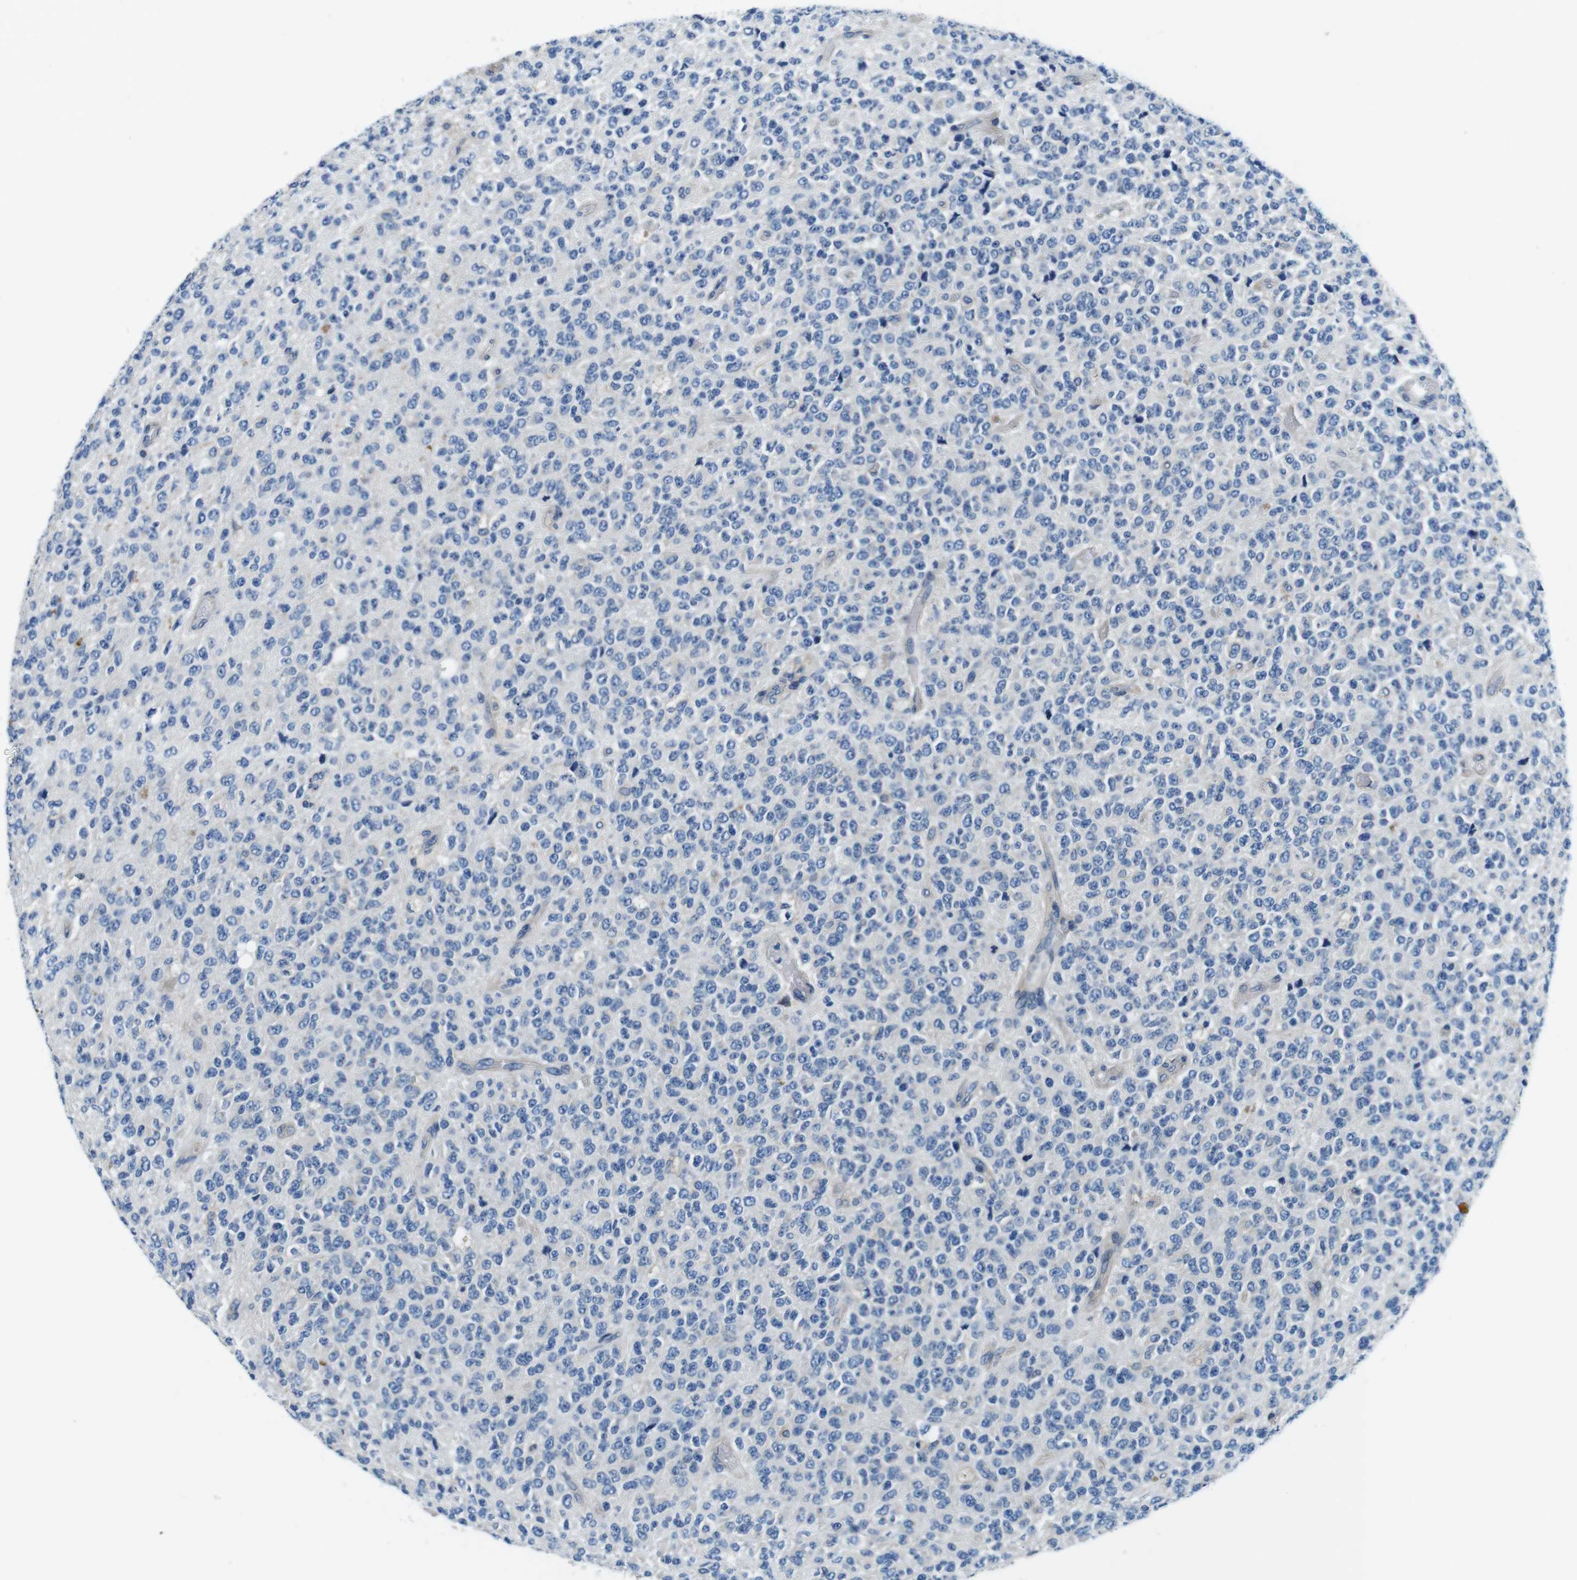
{"staining": {"intensity": "negative", "quantity": "none", "location": "none"}, "tissue": "glioma", "cell_type": "Tumor cells", "image_type": "cancer", "snomed": [{"axis": "morphology", "description": "Glioma, malignant, High grade"}, {"axis": "topography", "description": "pancreas cauda"}], "caption": "This is a photomicrograph of immunohistochemistry staining of glioma, which shows no positivity in tumor cells.", "gene": "DENND4C", "patient": {"sex": "male", "age": 60}}